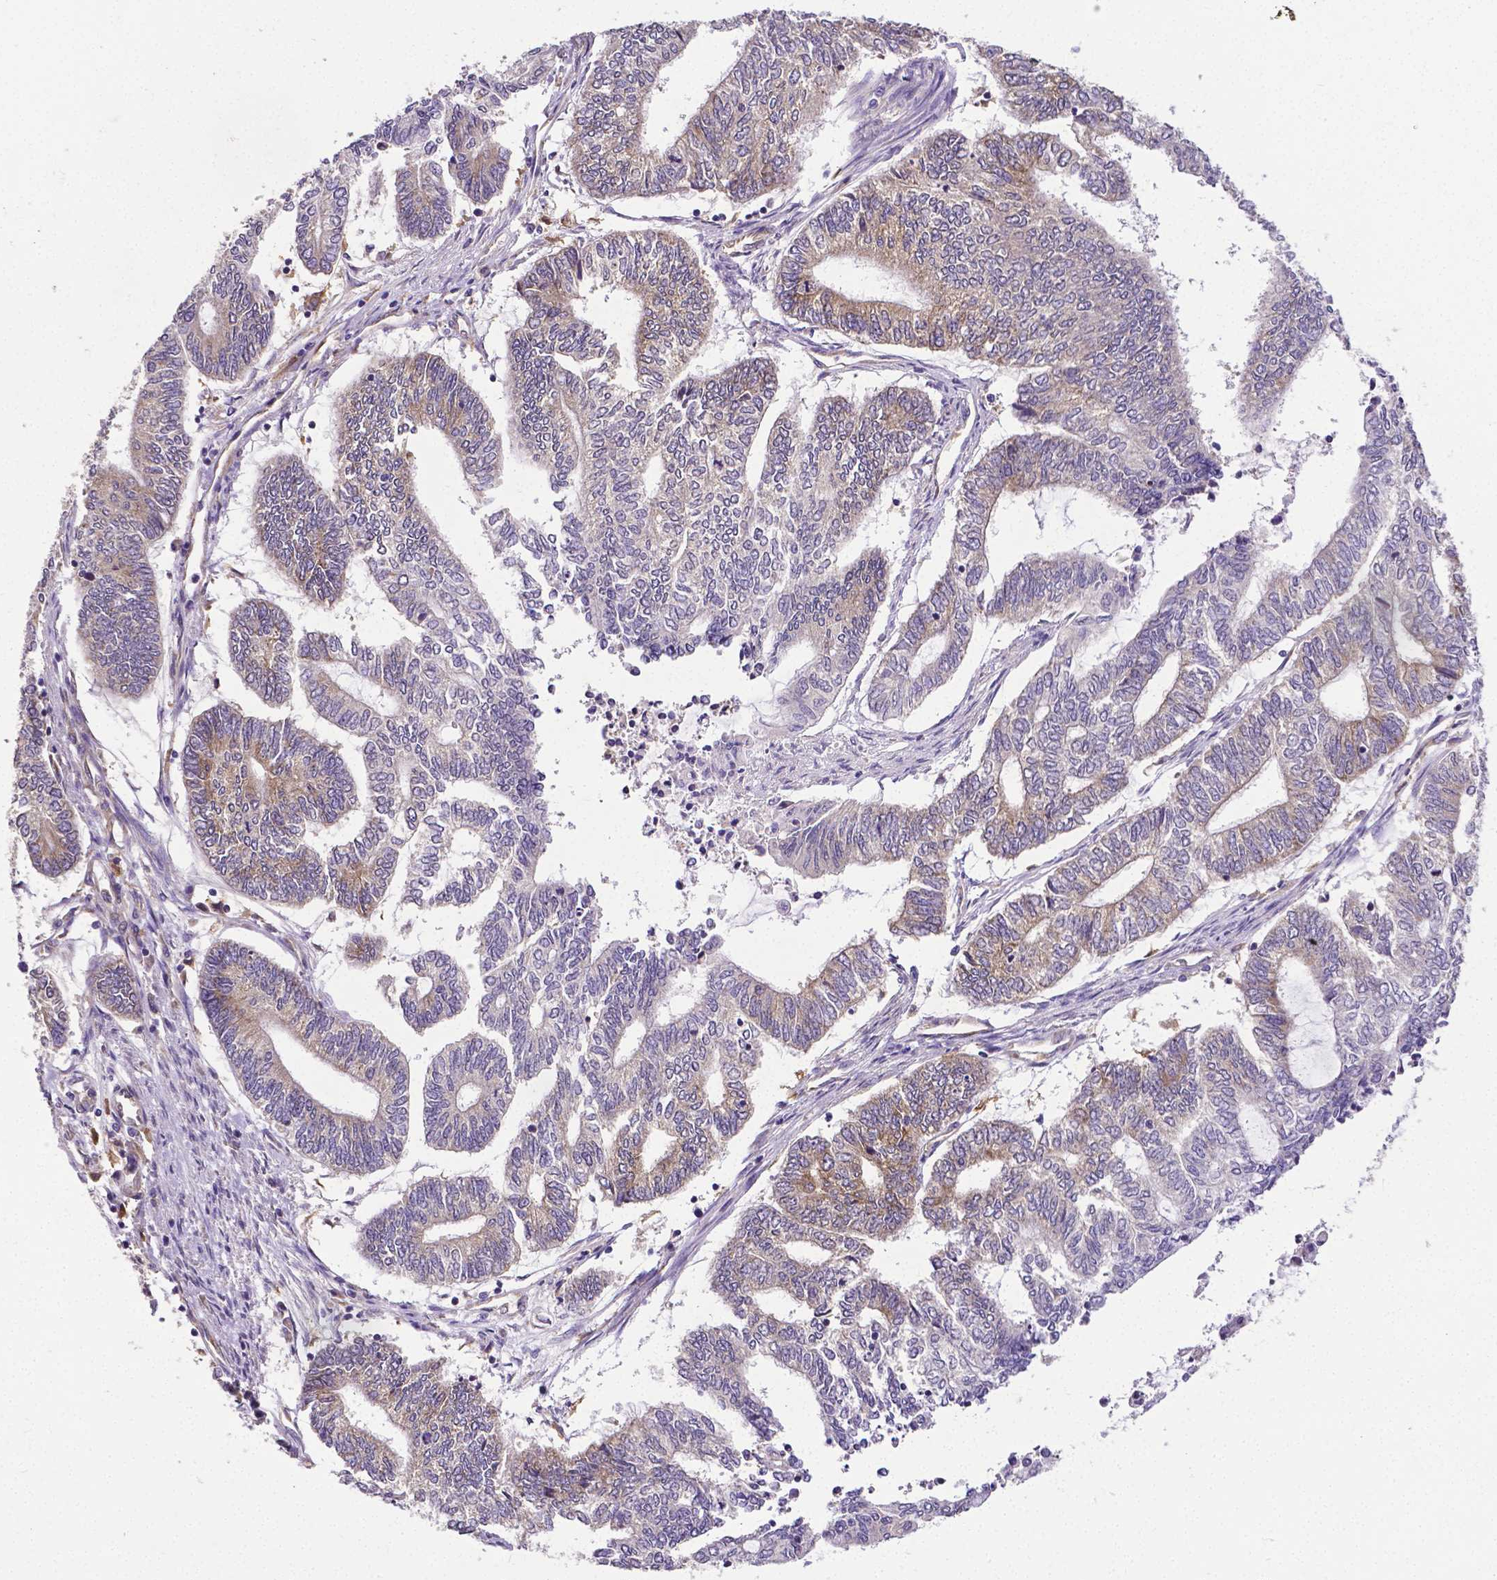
{"staining": {"intensity": "weak", "quantity": "<25%", "location": "cytoplasmic/membranous"}, "tissue": "endometrial cancer", "cell_type": "Tumor cells", "image_type": "cancer", "snomed": [{"axis": "morphology", "description": "Adenocarcinoma, NOS"}, {"axis": "topography", "description": "Uterus"}, {"axis": "topography", "description": "Endometrium"}], "caption": "This is an IHC micrograph of endometrial adenocarcinoma. There is no staining in tumor cells.", "gene": "DICER1", "patient": {"sex": "female", "age": 70}}